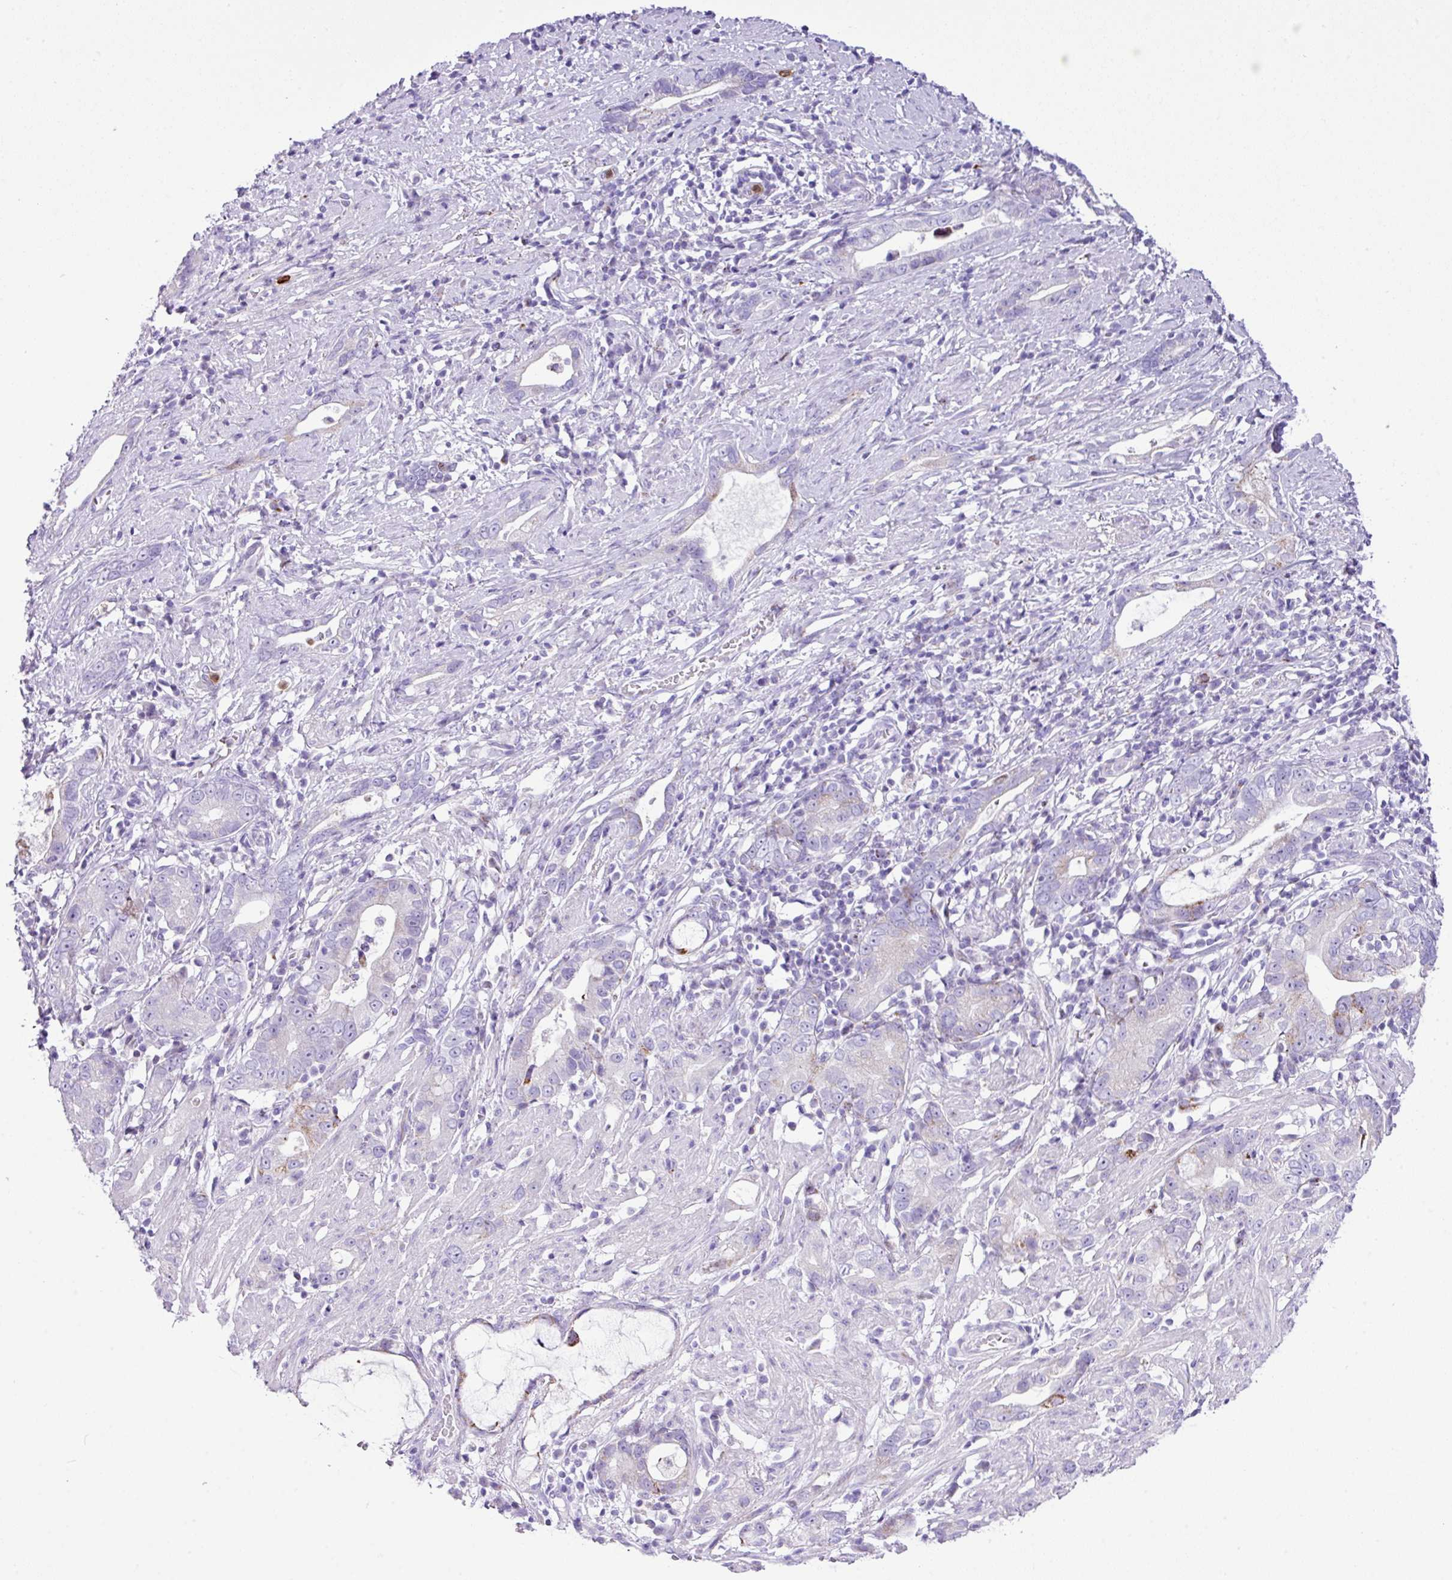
{"staining": {"intensity": "moderate", "quantity": "<25%", "location": "cytoplasmic/membranous"}, "tissue": "stomach cancer", "cell_type": "Tumor cells", "image_type": "cancer", "snomed": [{"axis": "morphology", "description": "Adenocarcinoma, NOS"}, {"axis": "topography", "description": "Stomach"}], "caption": "Human stomach adenocarcinoma stained for a protein (brown) reveals moderate cytoplasmic/membranous positive staining in about <25% of tumor cells.", "gene": "RCAN2", "patient": {"sex": "male", "age": 55}}